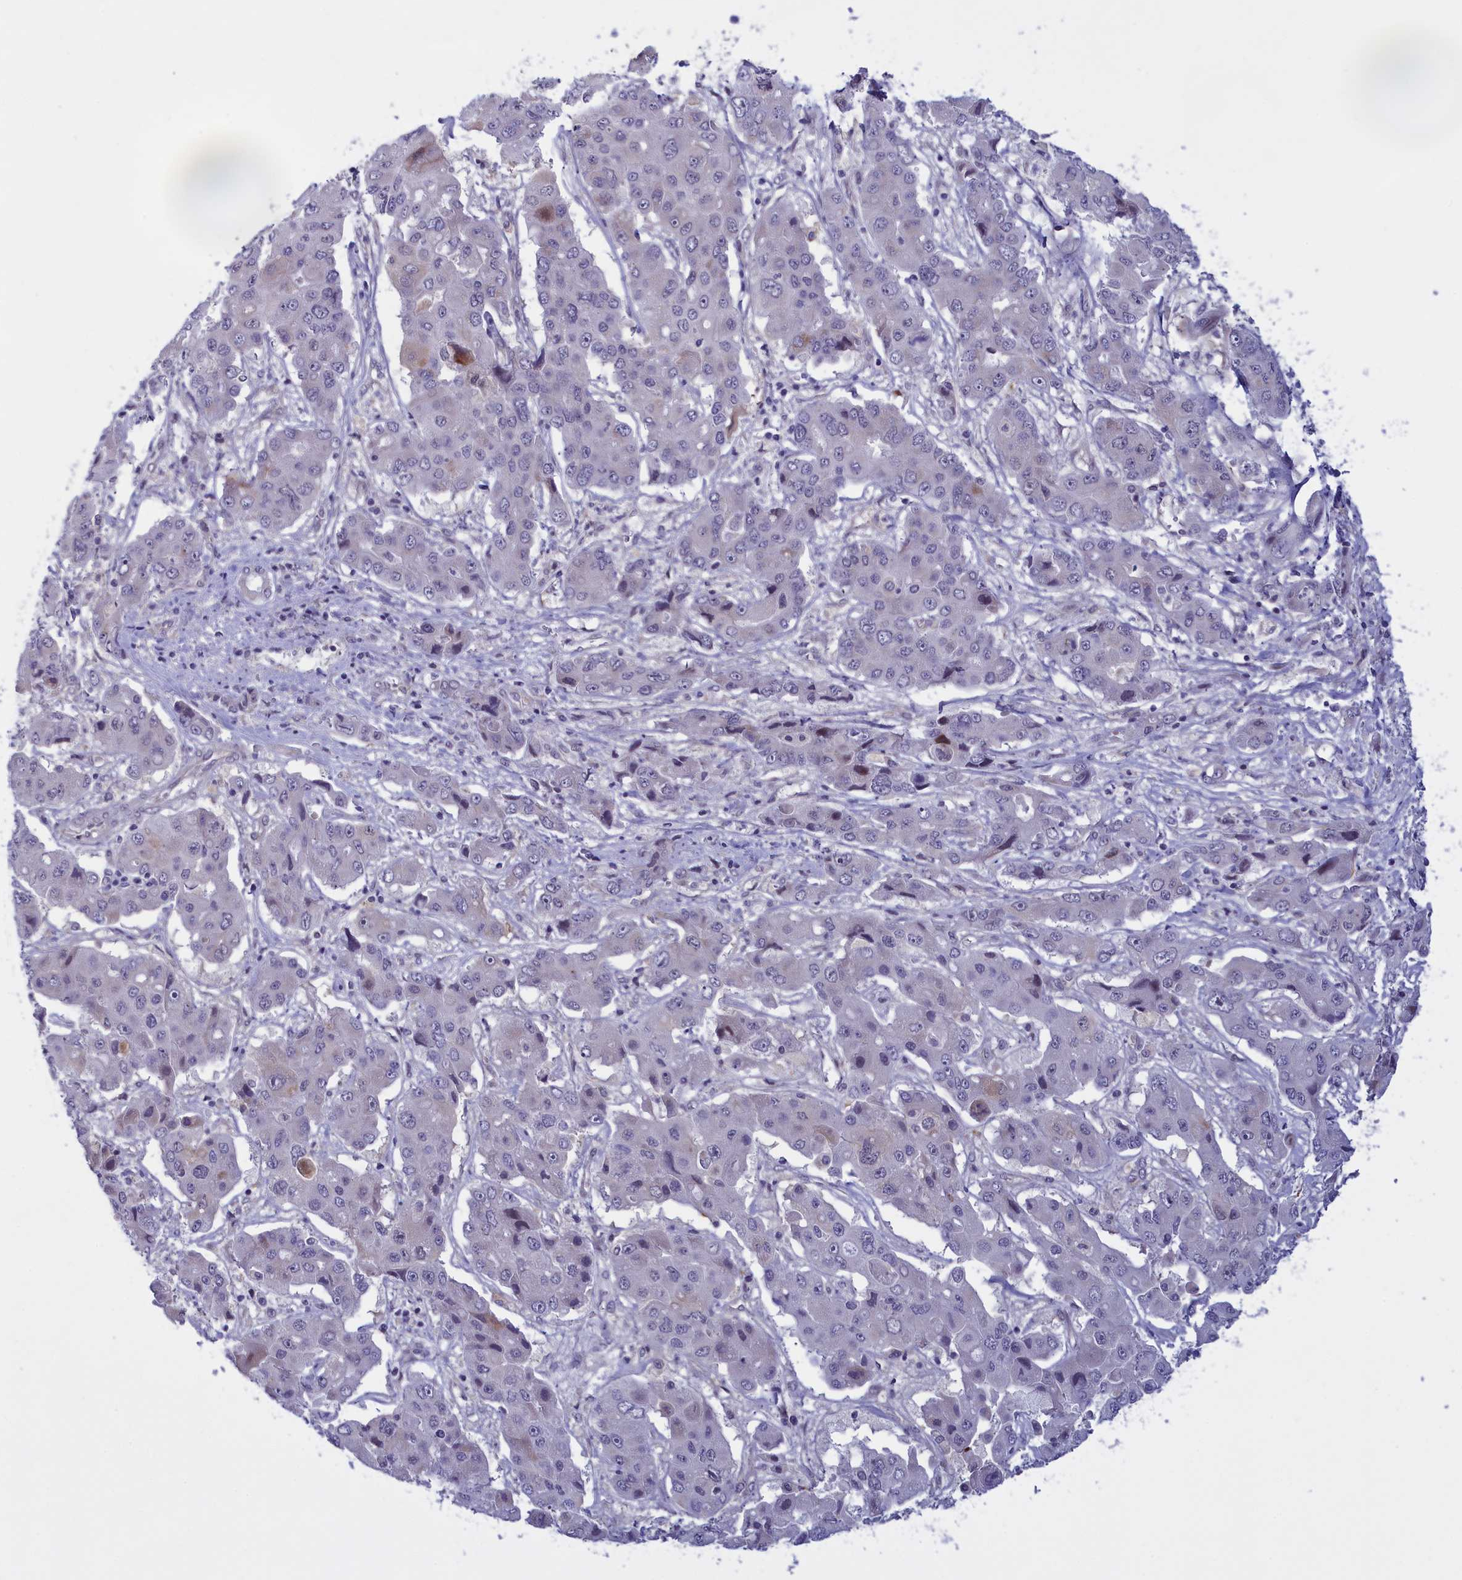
{"staining": {"intensity": "negative", "quantity": "none", "location": "none"}, "tissue": "liver cancer", "cell_type": "Tumor cells", "image_type": "cancer", "snomed": [{"axis": "morphology", "description": "Cholangiocarcinoma"}, {"axis": "topography", "description": "Liver"}], "caption": "Immunohistochemistry (IHC) image of neoplastic tissue: human liver cancer (cholangiocarcinoma) stained with DAB demonstrates no significant protein expression in tumor cells.", "gene": "IGFALS", "patient": {"sex": "male", "age": 67}}